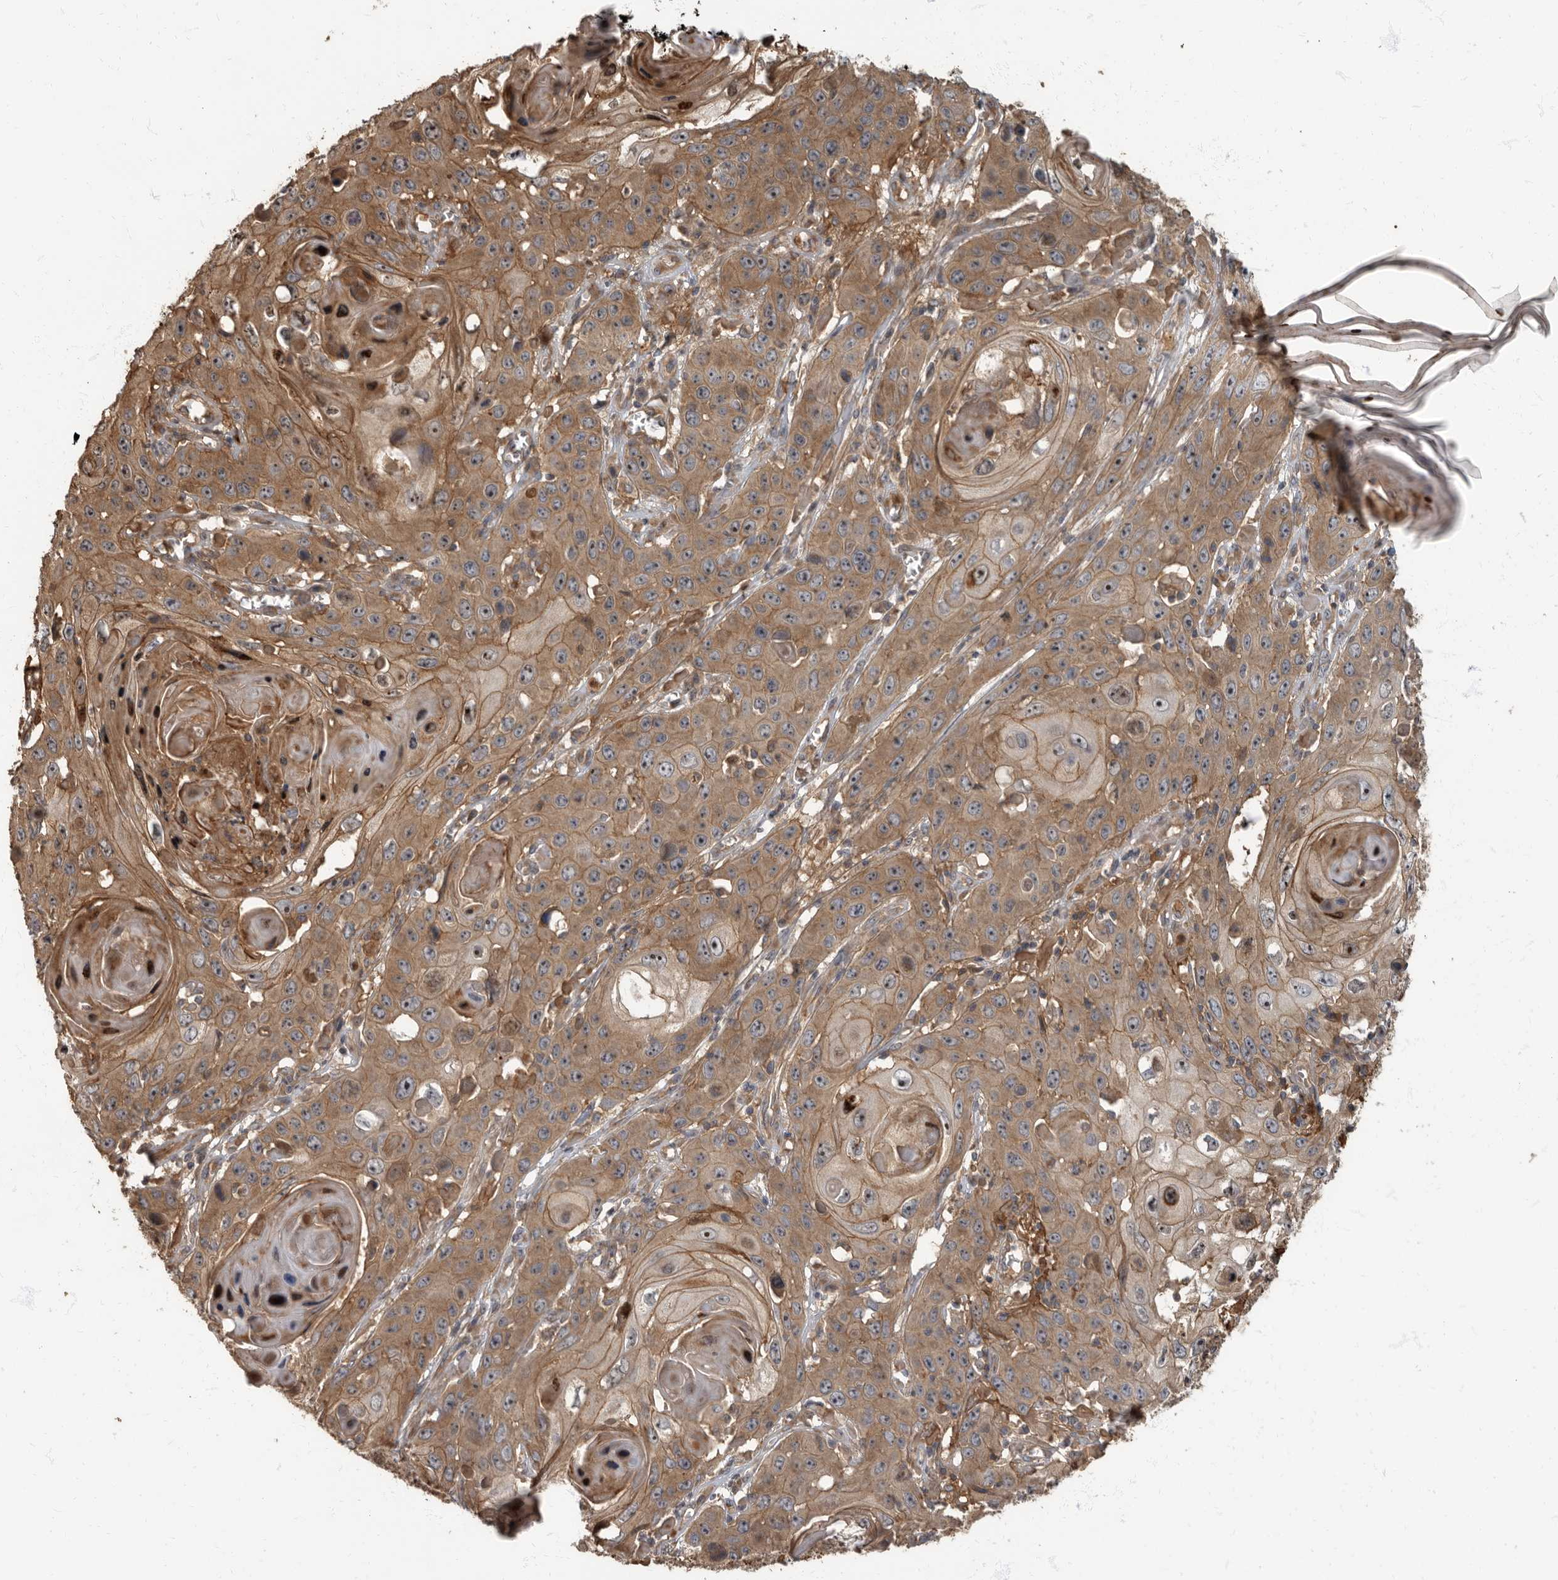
{"staining": {"intensity": "moderate", "quantity": ">75%", "location": "cytoplasmic/membranous"}, "tissue": "skin cancer", "cell_type": "Tumor cells", "image_type": "cancer", "snomed": [{"axis": "morphology", "description": "Squamous cell carcinoma, NOS"}, {"axis": "topography", "description": "Skin"}], "caption": "A high-resolution photomicrograph shows IHC staining of skin cancer, which demonstrates moderate cytoplasmic/membranous positivity in approximately >75% of tumor cells.", "gene": "DAAM1", "patient": {"sex": "male", "age": 55}}